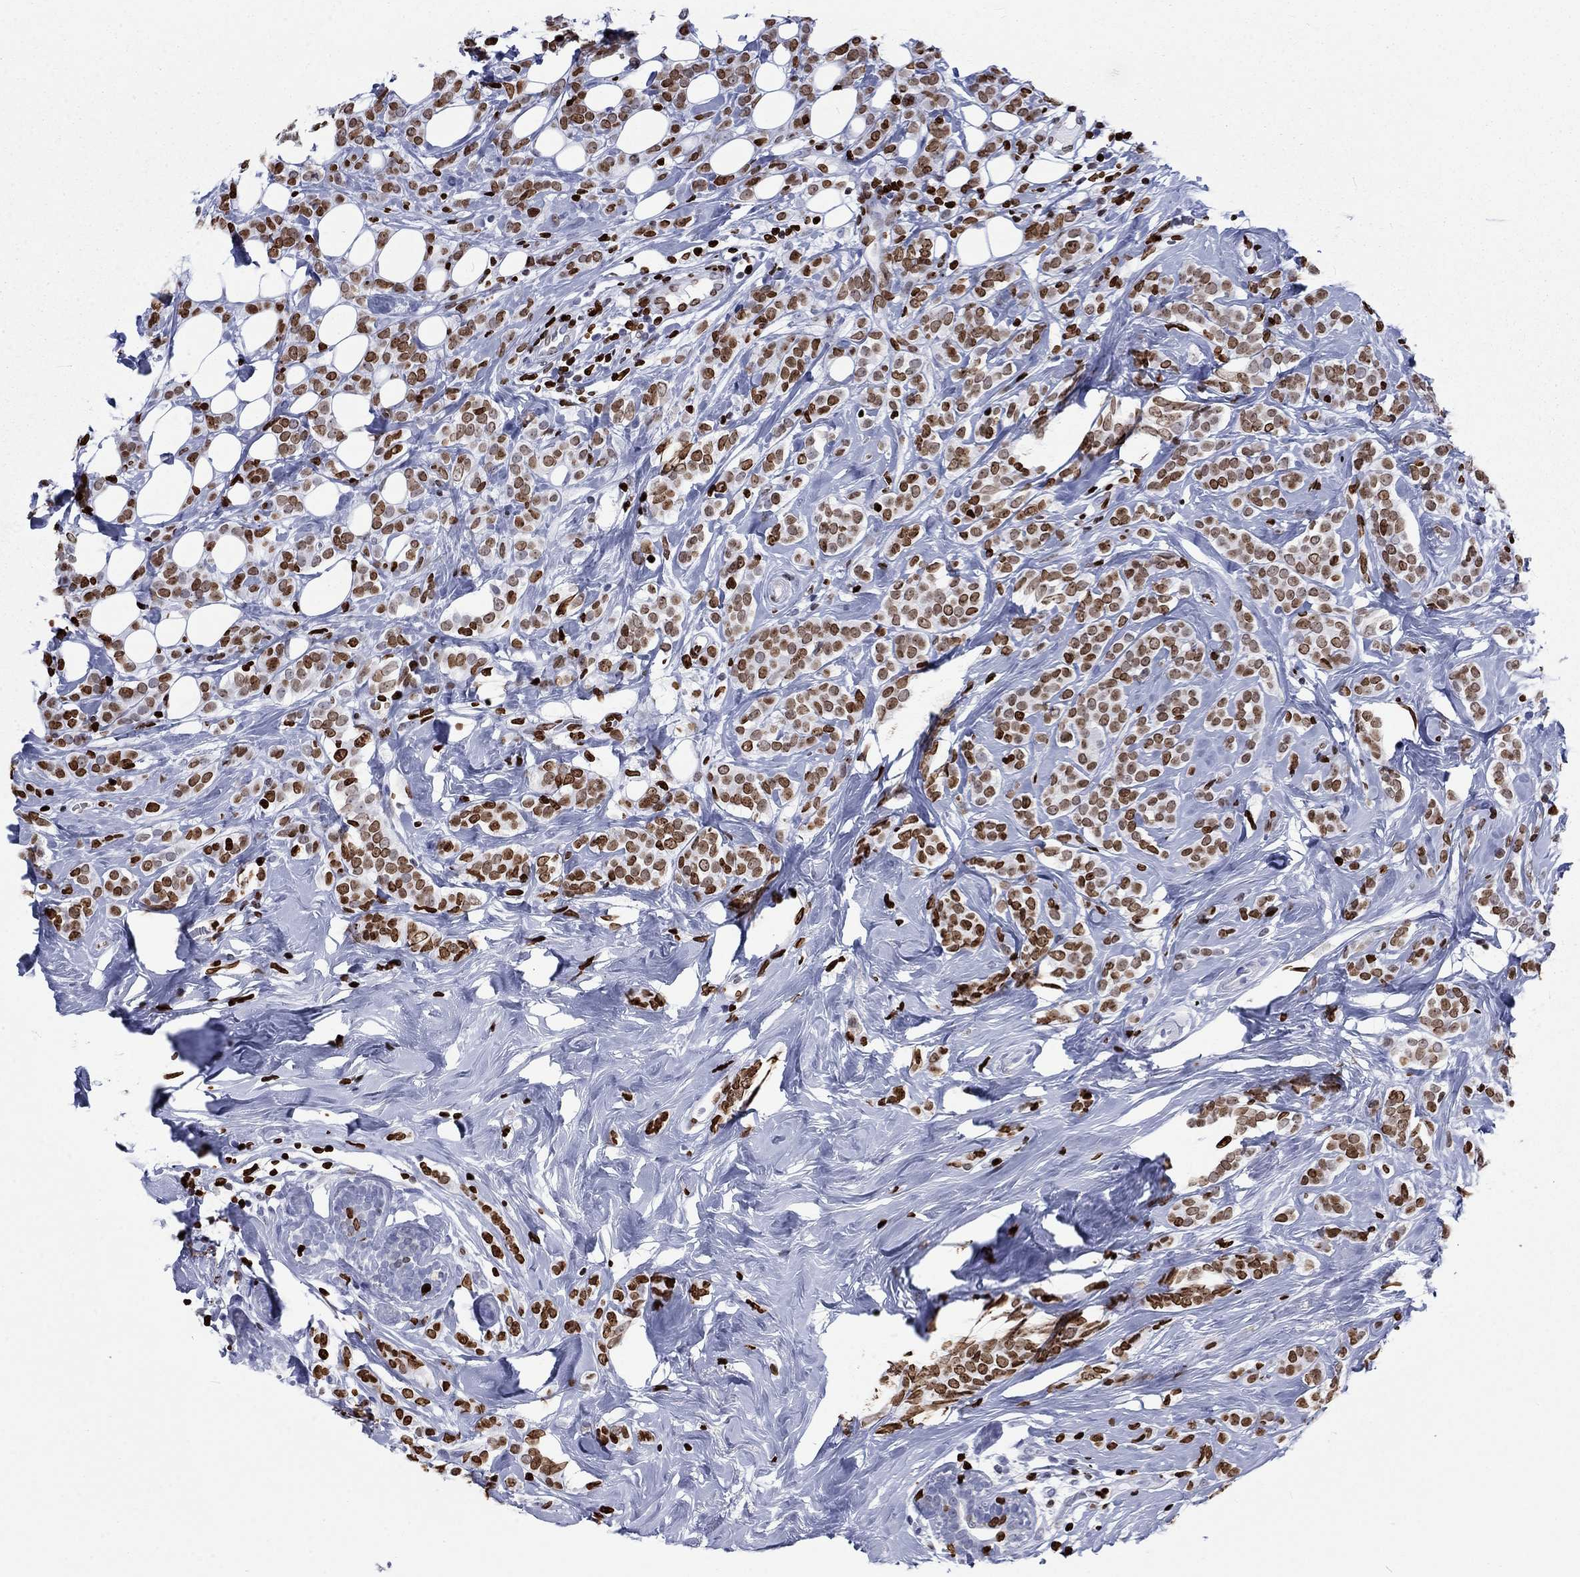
{"staining": {"intensity": "strong", "quantity": "25%-75%", "location": "nuclear"}, "tissue": "breast cancer", "cell_type": "Tumor cells", "image_type": "cancer", "snomed": [{"axis": "morphology", "description": "Lobular carcinoma"}, {"axis": "topography", "description": "Breast"}], "caption": "Tumor cells show high levels of strong nuclear staining in about 25%-75% of cells in human breast lobular carcinoma.", "gene": "H1-5", "patient": {"sex": "female", "age": 49}}